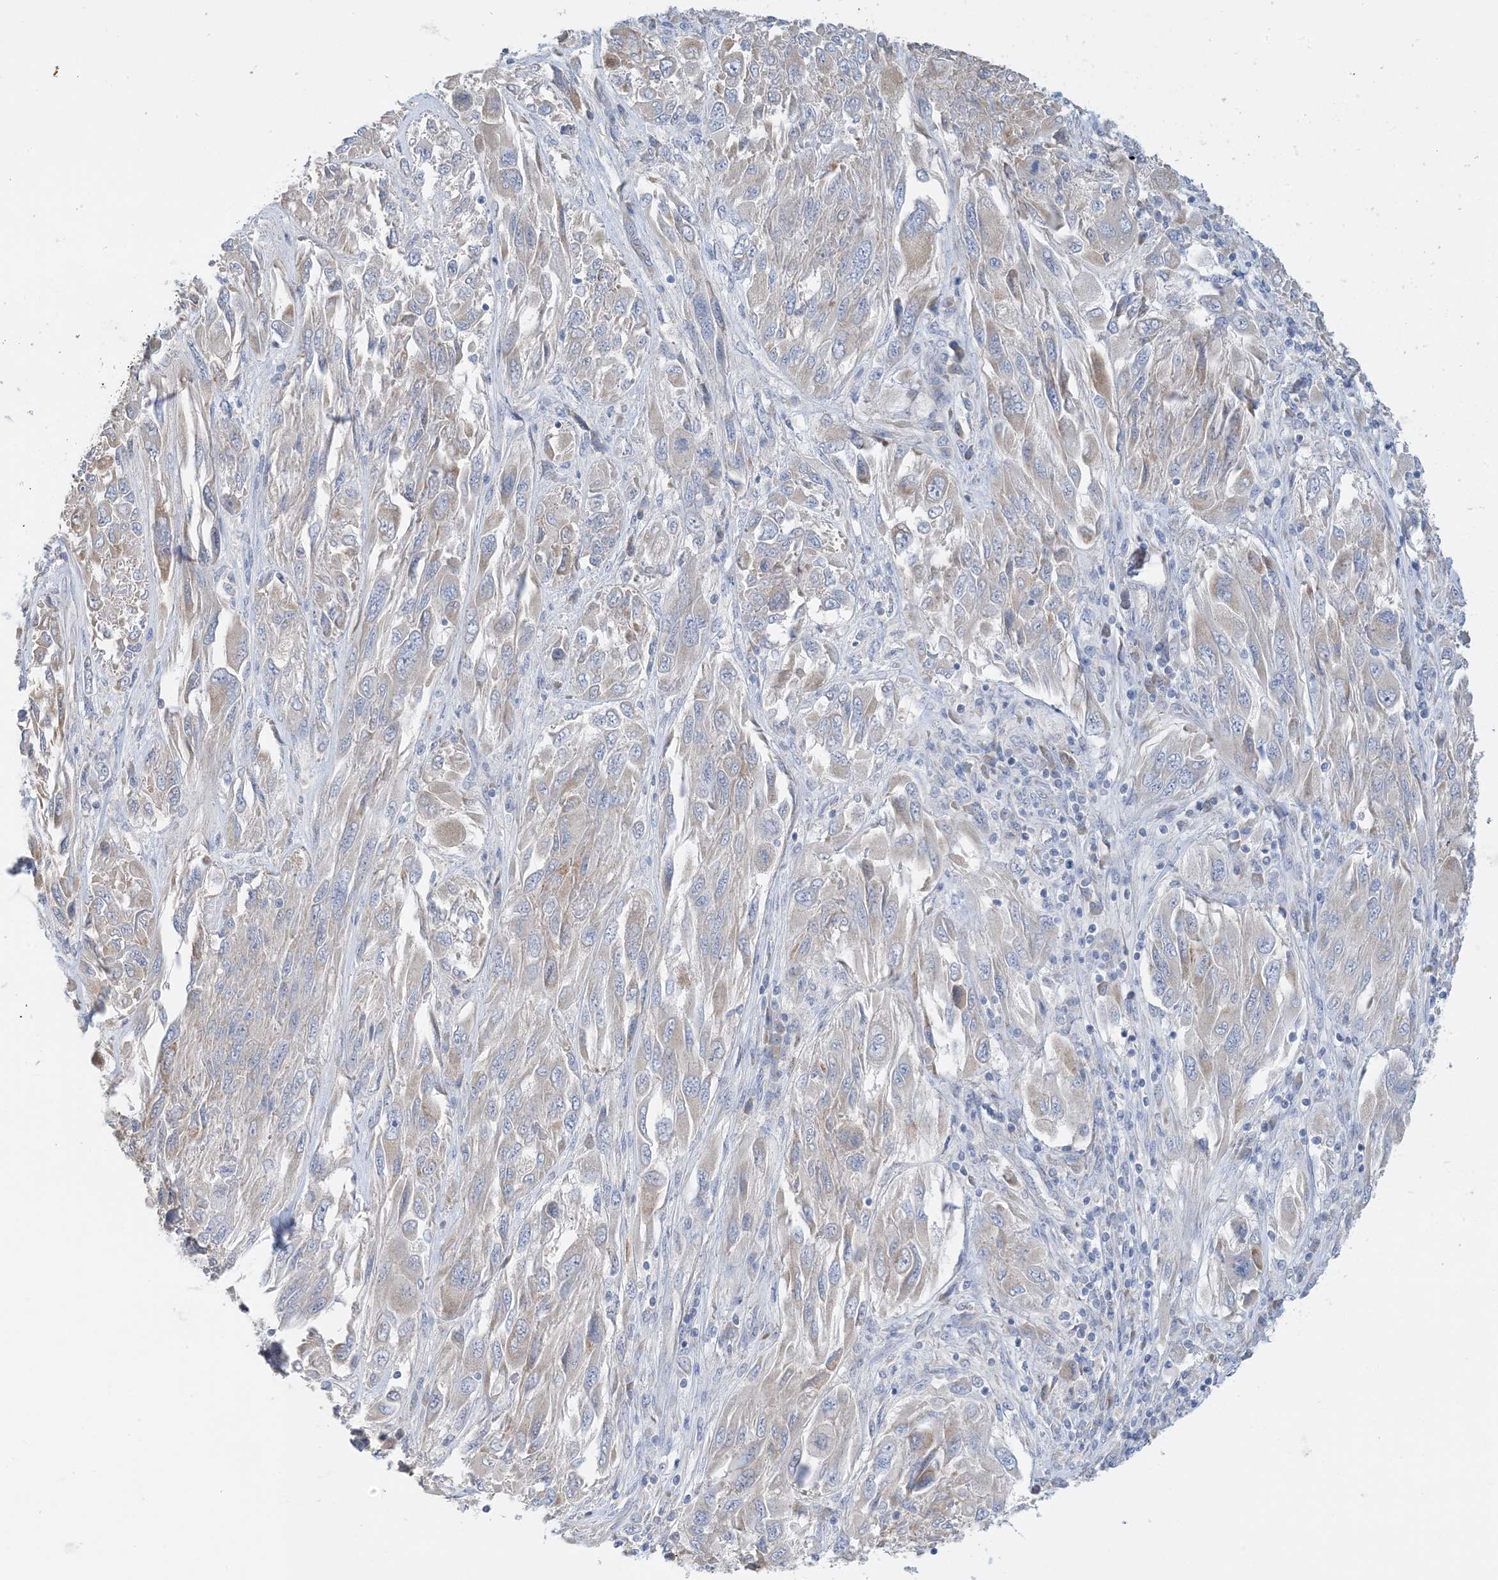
{"staining": {"intensity": "negative", "quantity": "none", "location": "none"}, "tissue": "melanoma", "cell_type": "Tumor cells", "image_type": "cancer", "snomed": [{"axis": "morphology", "description": "Malignant melanoma, NOS"}, {"axis": "topography", "description": "Skin"}], "caption": "Malignant melanoma was stained to show a protein in brown. There is no significant staining in tumor cells. The staining was performed using DAB to visualize the protein expression in brown, while the nuclei were stained in blue with hematoxylin (Magnification: 20x).", "gene": "ZCCHC18", "patient": {"sex": "female", "age": 91}}